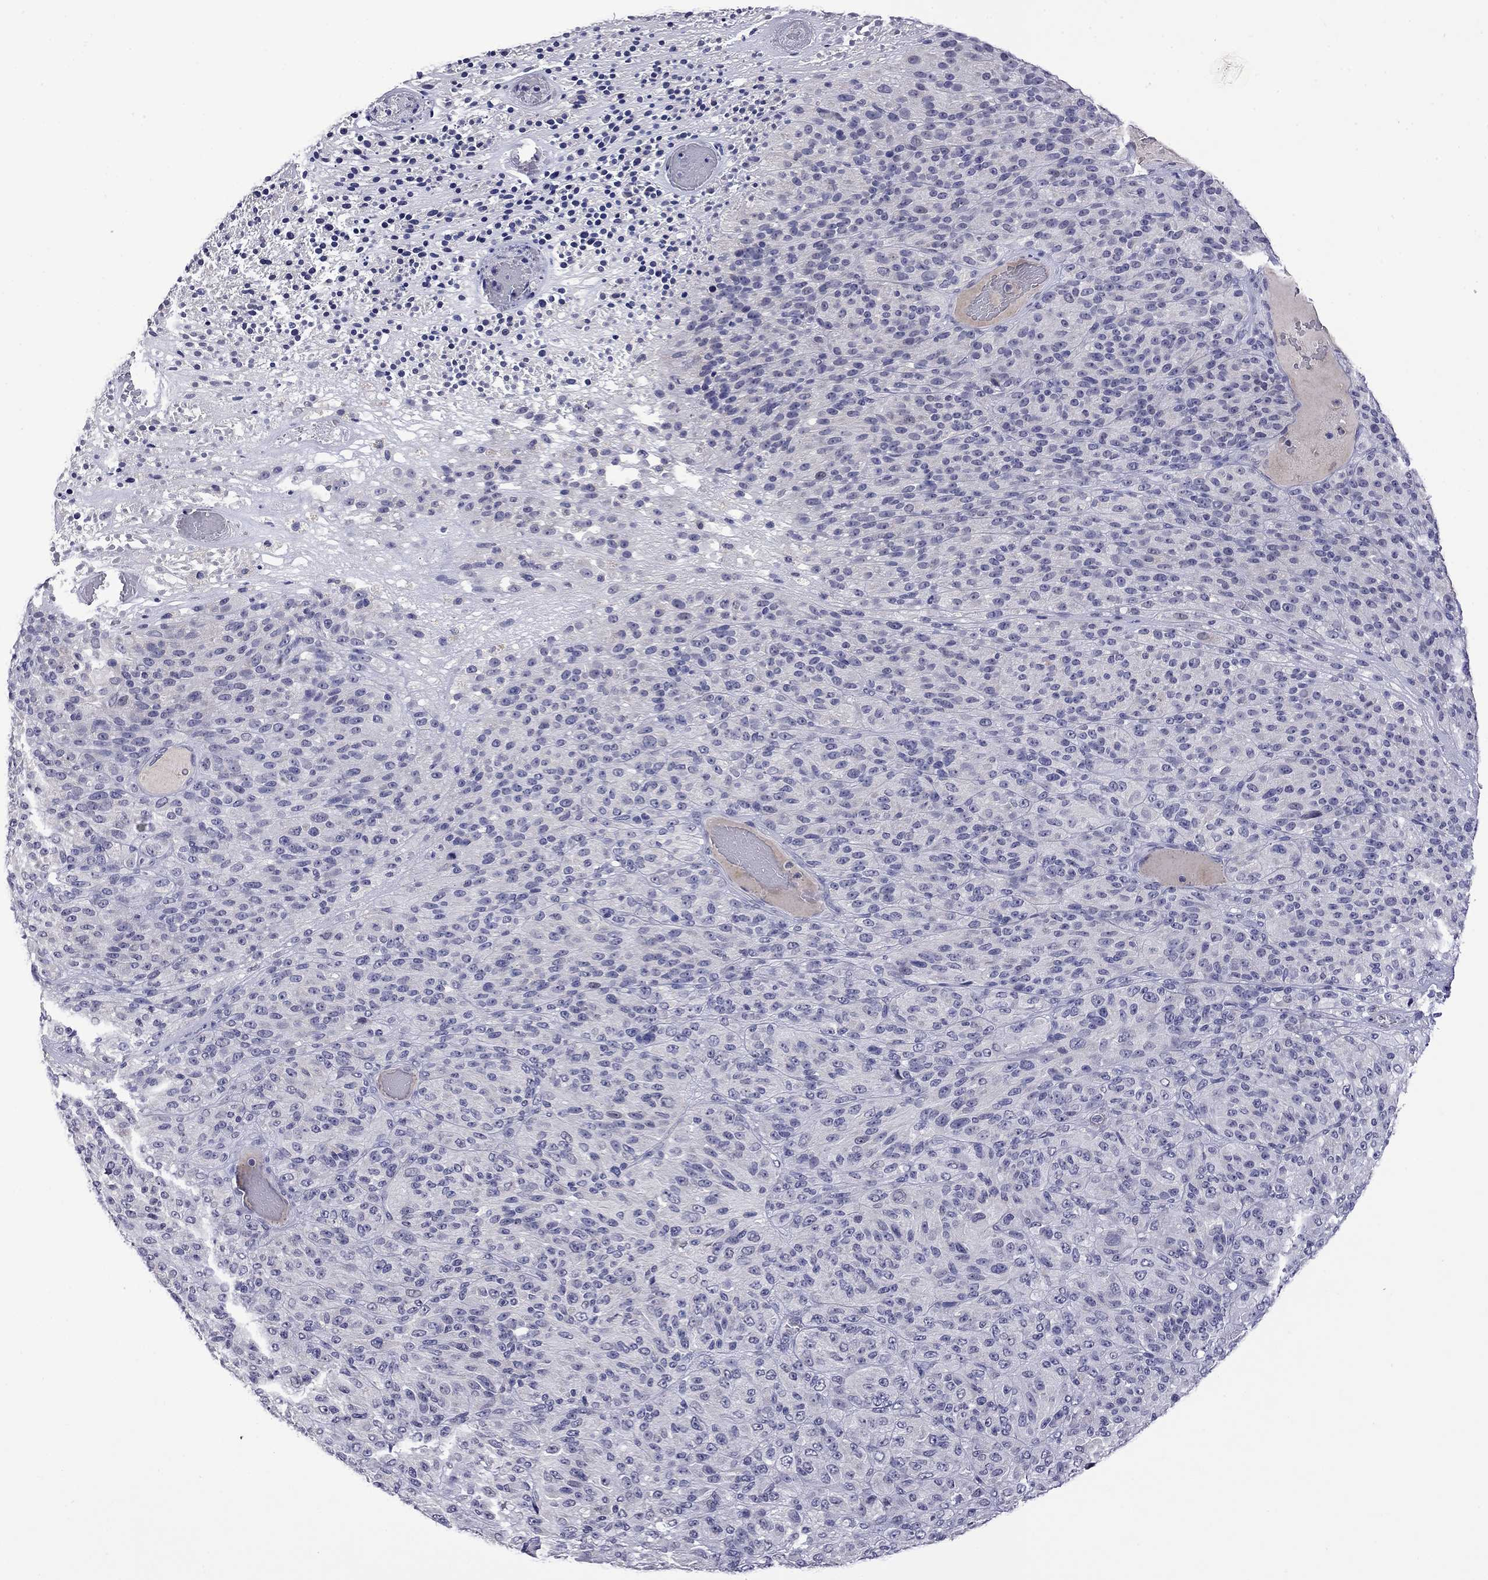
{"staining": {"intensity": "negative", "quantity": "none", "location": "none"}, "tissue": "melanoma", "cell_type": "Tumor cells", "image_type": "cancer", "snomed": [{"axis": "morphology", "description": "Malignant melanoma, Metastatic site"}, {"axis": "topography", "description": "Brain"}], "caption": "Human malignant melanoma (metastatic site) stained for a protein using immunohistochemistry reveals no staining in tumor cells.", "gene": "STAR", "patient": {"sex": "female", "age": 56}}